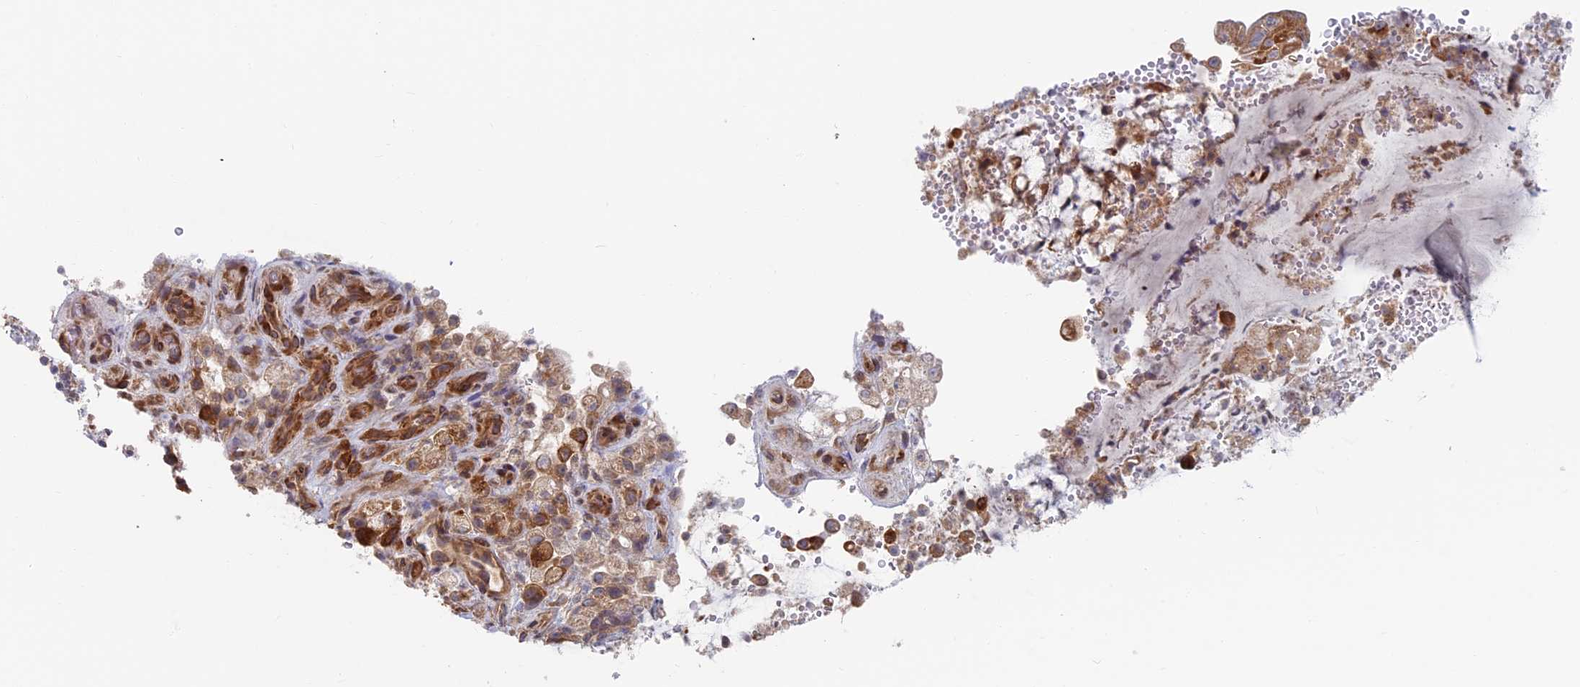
{"staining": {"intensity": "strong", "quantity": ">75%", "location": "cytoplasmic/membranous"}, "tissue": "stomach cancer", "cell_type": "Tumor cells", "image_type": "cancer", "snomed": [{"axis": "morphology", "description": "Adenocarcinoma, NOS"}, {"axis": "topography", "description": "Stomach"}], "caption": "The micrograph exhibits staining of stomach cancer (adenocarcinoma), revealing strong cytoplasmic/membranous protein staining (brown color) within tumor cells. Nuclei are stained in blue.", "gene": "TBC1D30", "patient": {"sex": "female", "age": 60}}